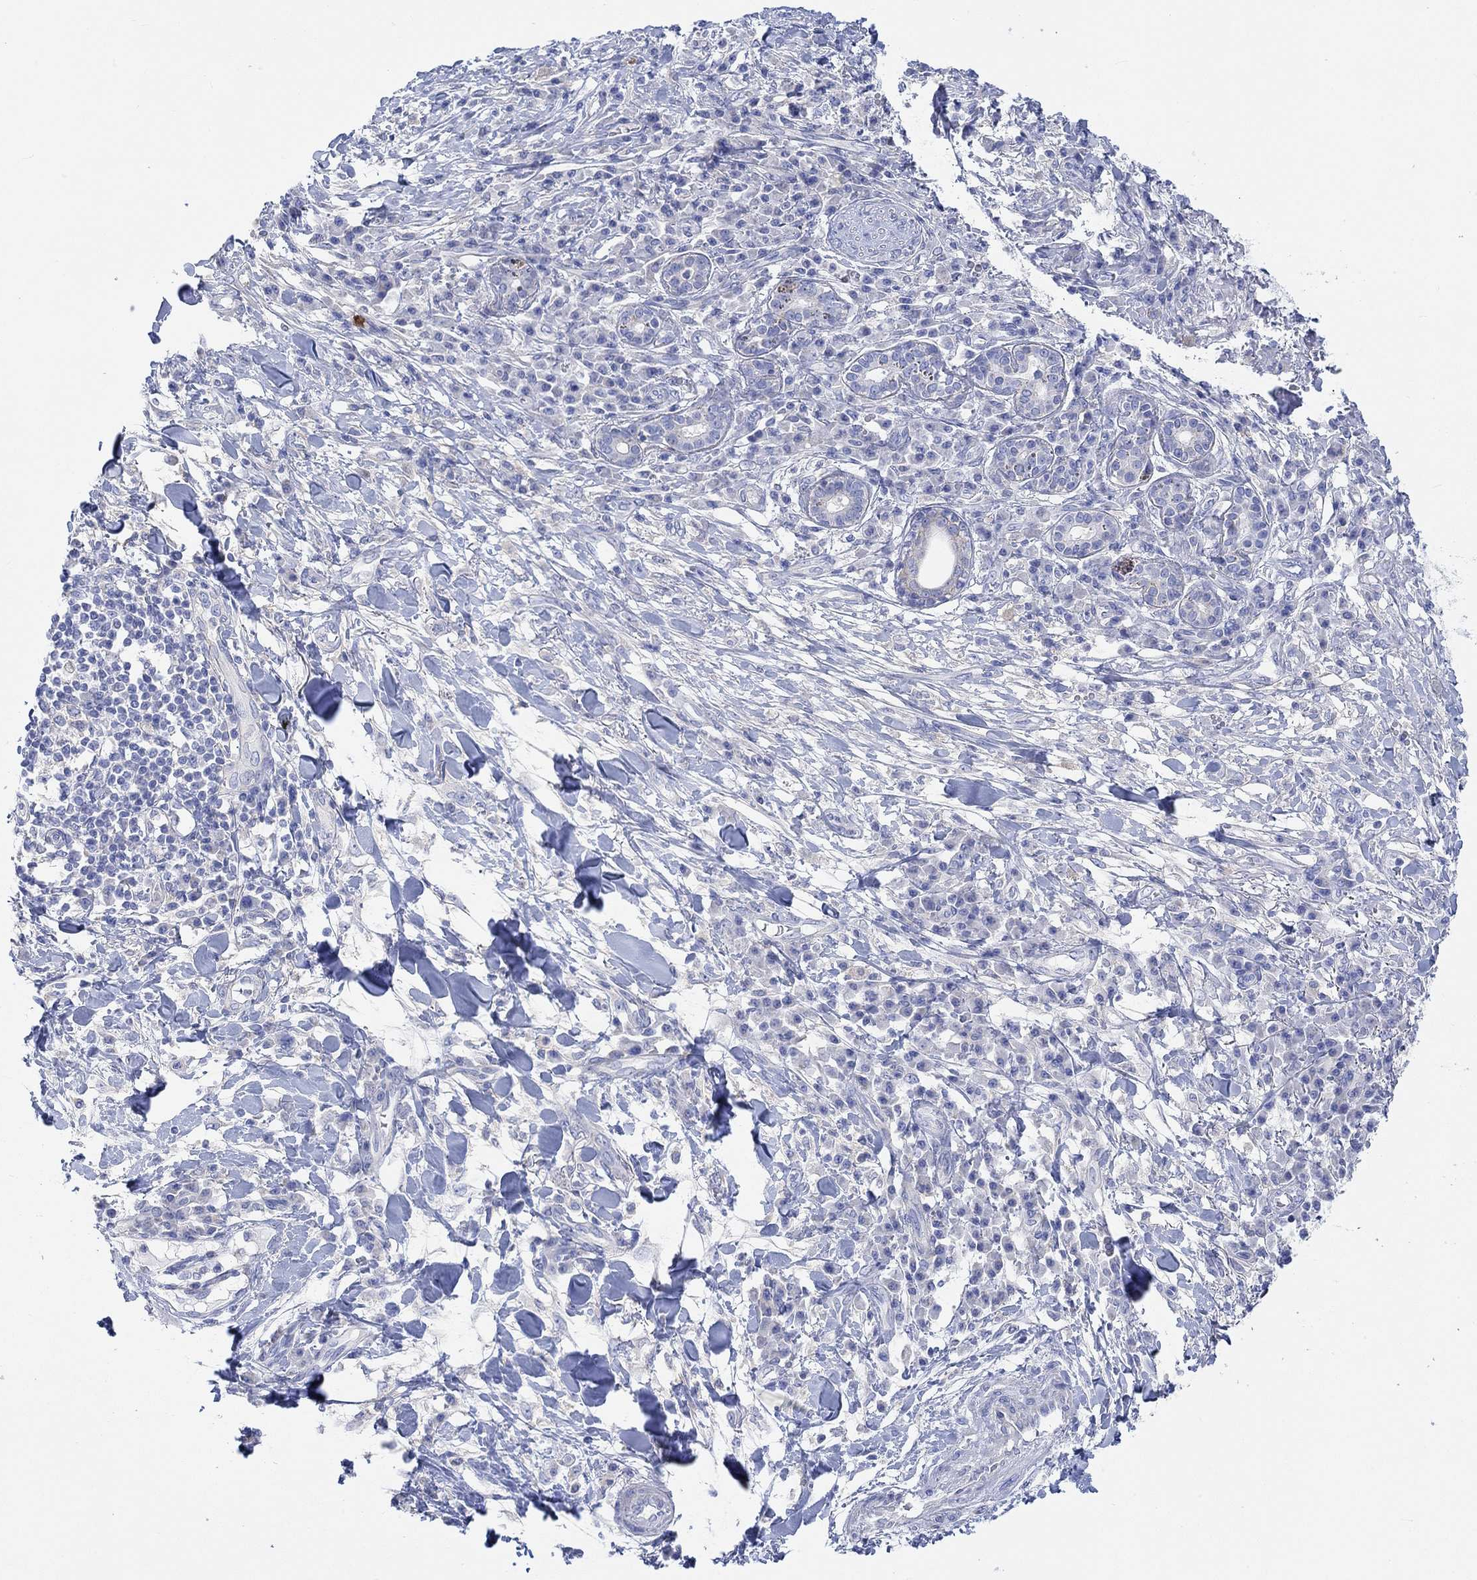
{"staining": {"intensity": "strong", "quantity": ">75%", "location": "cytoplasmic/membranous"}, "tissue": "skin cancer", "cell_type": "Tumor cells", "image_type": "cancer", "snomed": [{"axis": "morphology", "description": "Squamous cell carcinoma, NOS"}, {"axis": "topography", "description": "Skin"}], "caption": "Protein staining displays strong cytoplasmic/membranous positivity in about >75% of tumor cells in skin squamous cell carcinoma.", "gene": "REEP6", "patient": {"sex": "male", "age": 92}}